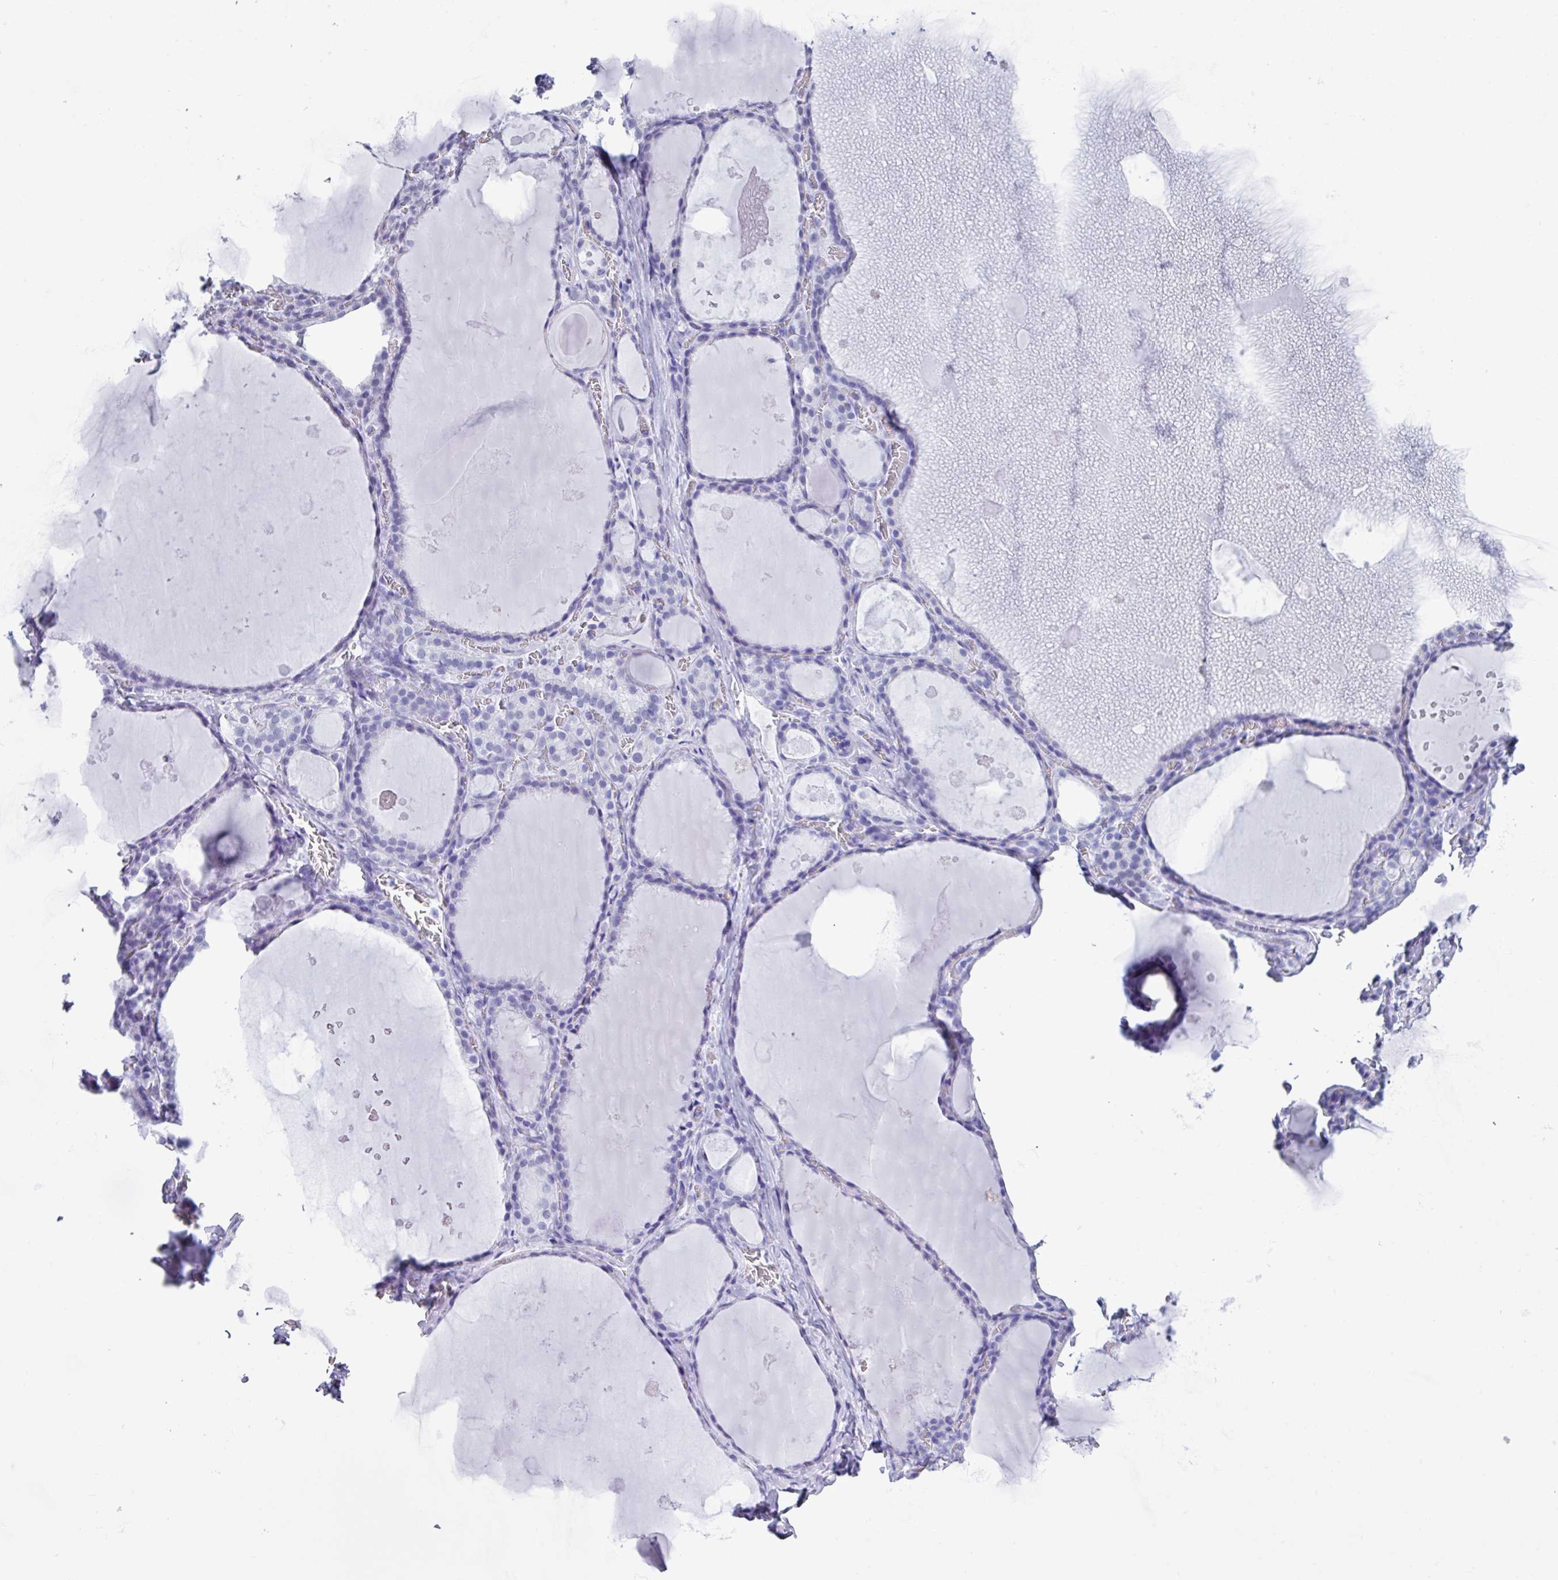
{"staining": {"intensity": "weak", "quantity": "<25%", "location": "cytoplasmic/membranous"}, "tissue": "thyroid gland", "cell_type": "Glandular cells", "image_type": "normal", "snomed": [{"axis": "morphology", "description": "Normal tissue, NOS"}, {"axis": "topography", "description": "Thyroid gland"}], "caption": "Glandular cells show no significant positivity in unremarkable thyroid gland. (DAB IHC, high magnification).", "gene": "PUF60", "patient": {"sex": "male", "age": 56}}